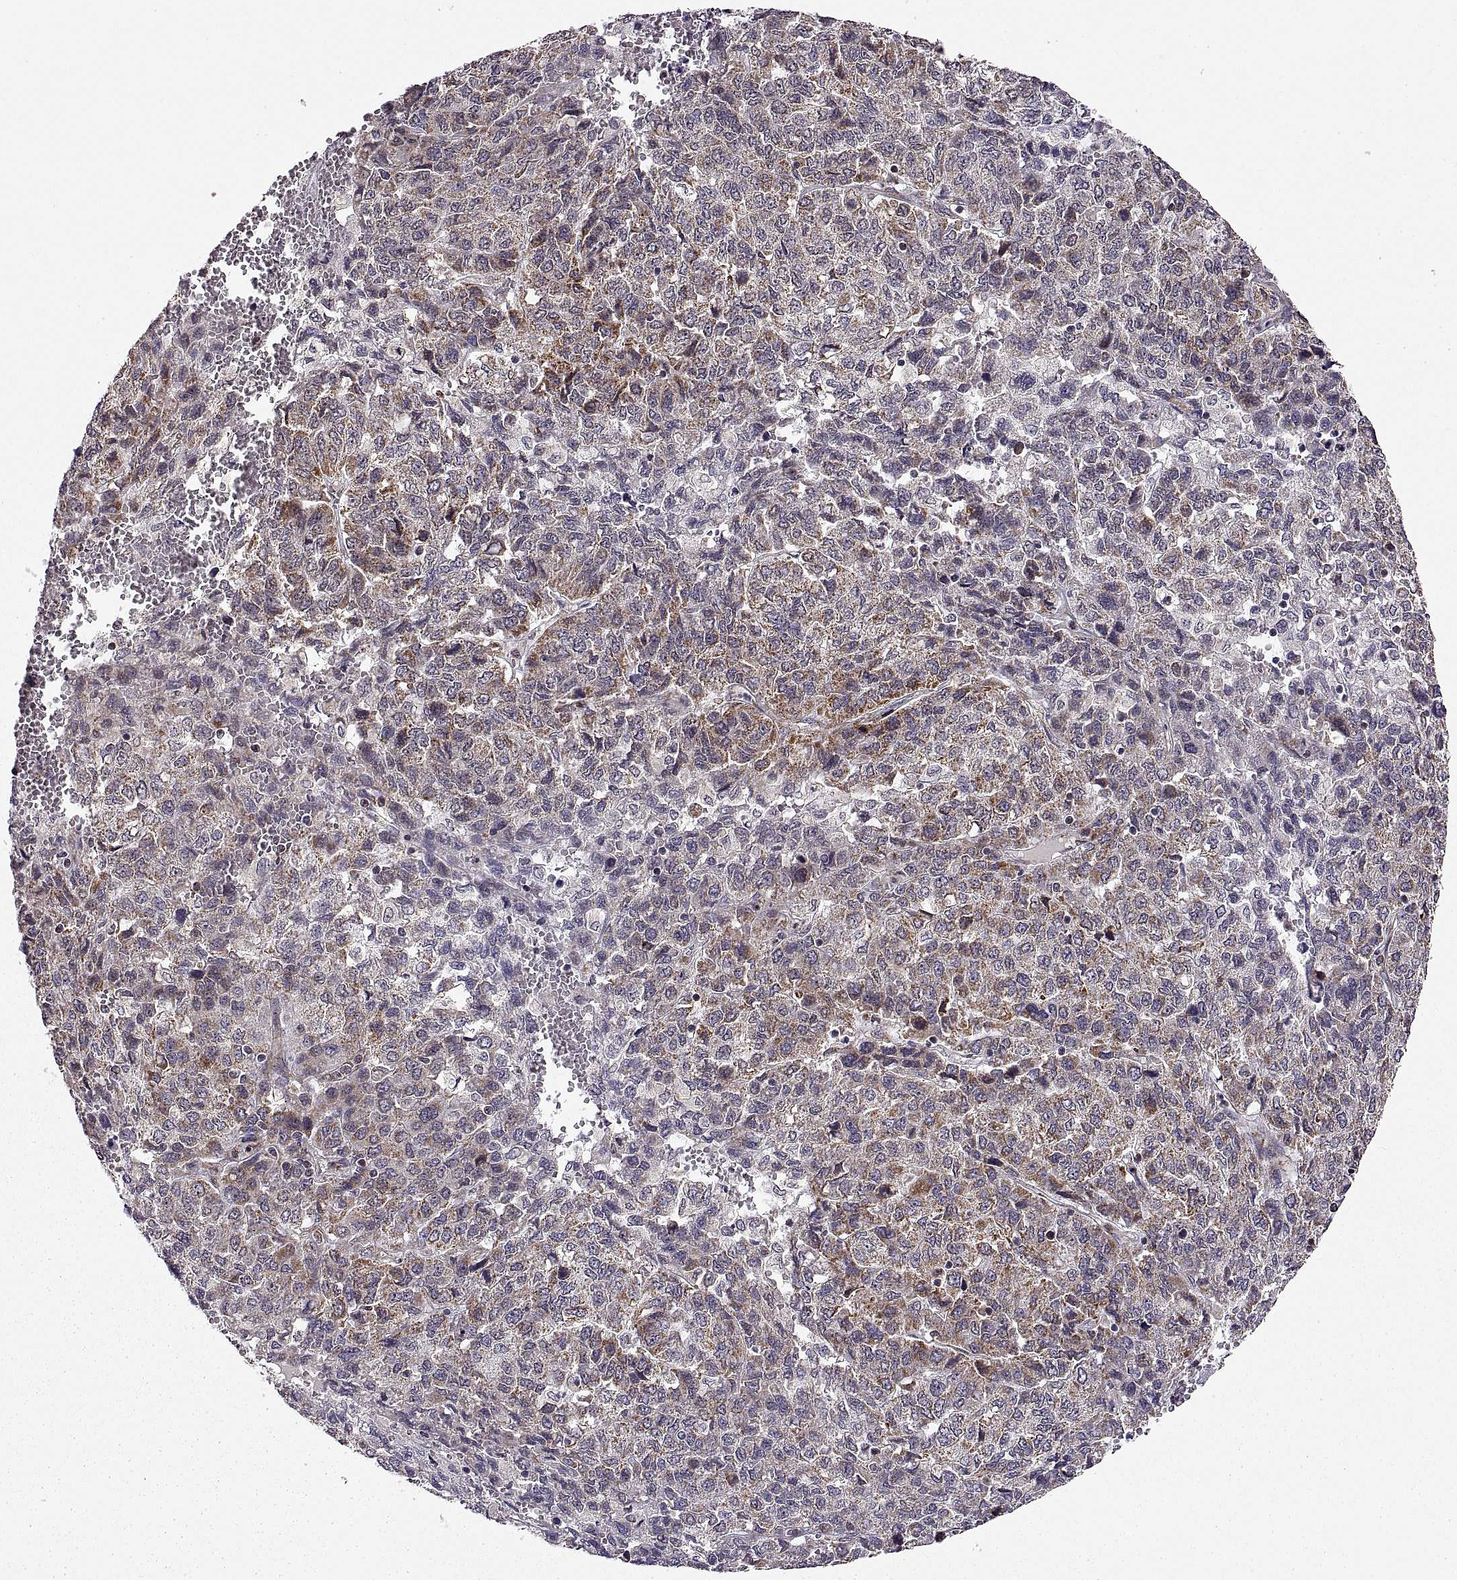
{"staining": {"intensity": "weak", "quantity": "25%-75%", "location": "cytoplasmic/membranous"}, "tissue": "liver cancer", "cell_type": "Tumor cells", "image_type": "cancer", "snomed": [{"axis": "morphology", "description": "Carcinoma, Hepatocellular, NOS"}, {"axis": "topography", "description": "Liver"}], "caption": "Liver hepatocellular carcinoma stained for a protein shows weak cytoplasmic/membranous positivity in tumor cells.", "gene": "MANBAL", "patient": {"sex": "male", "age": 69}}